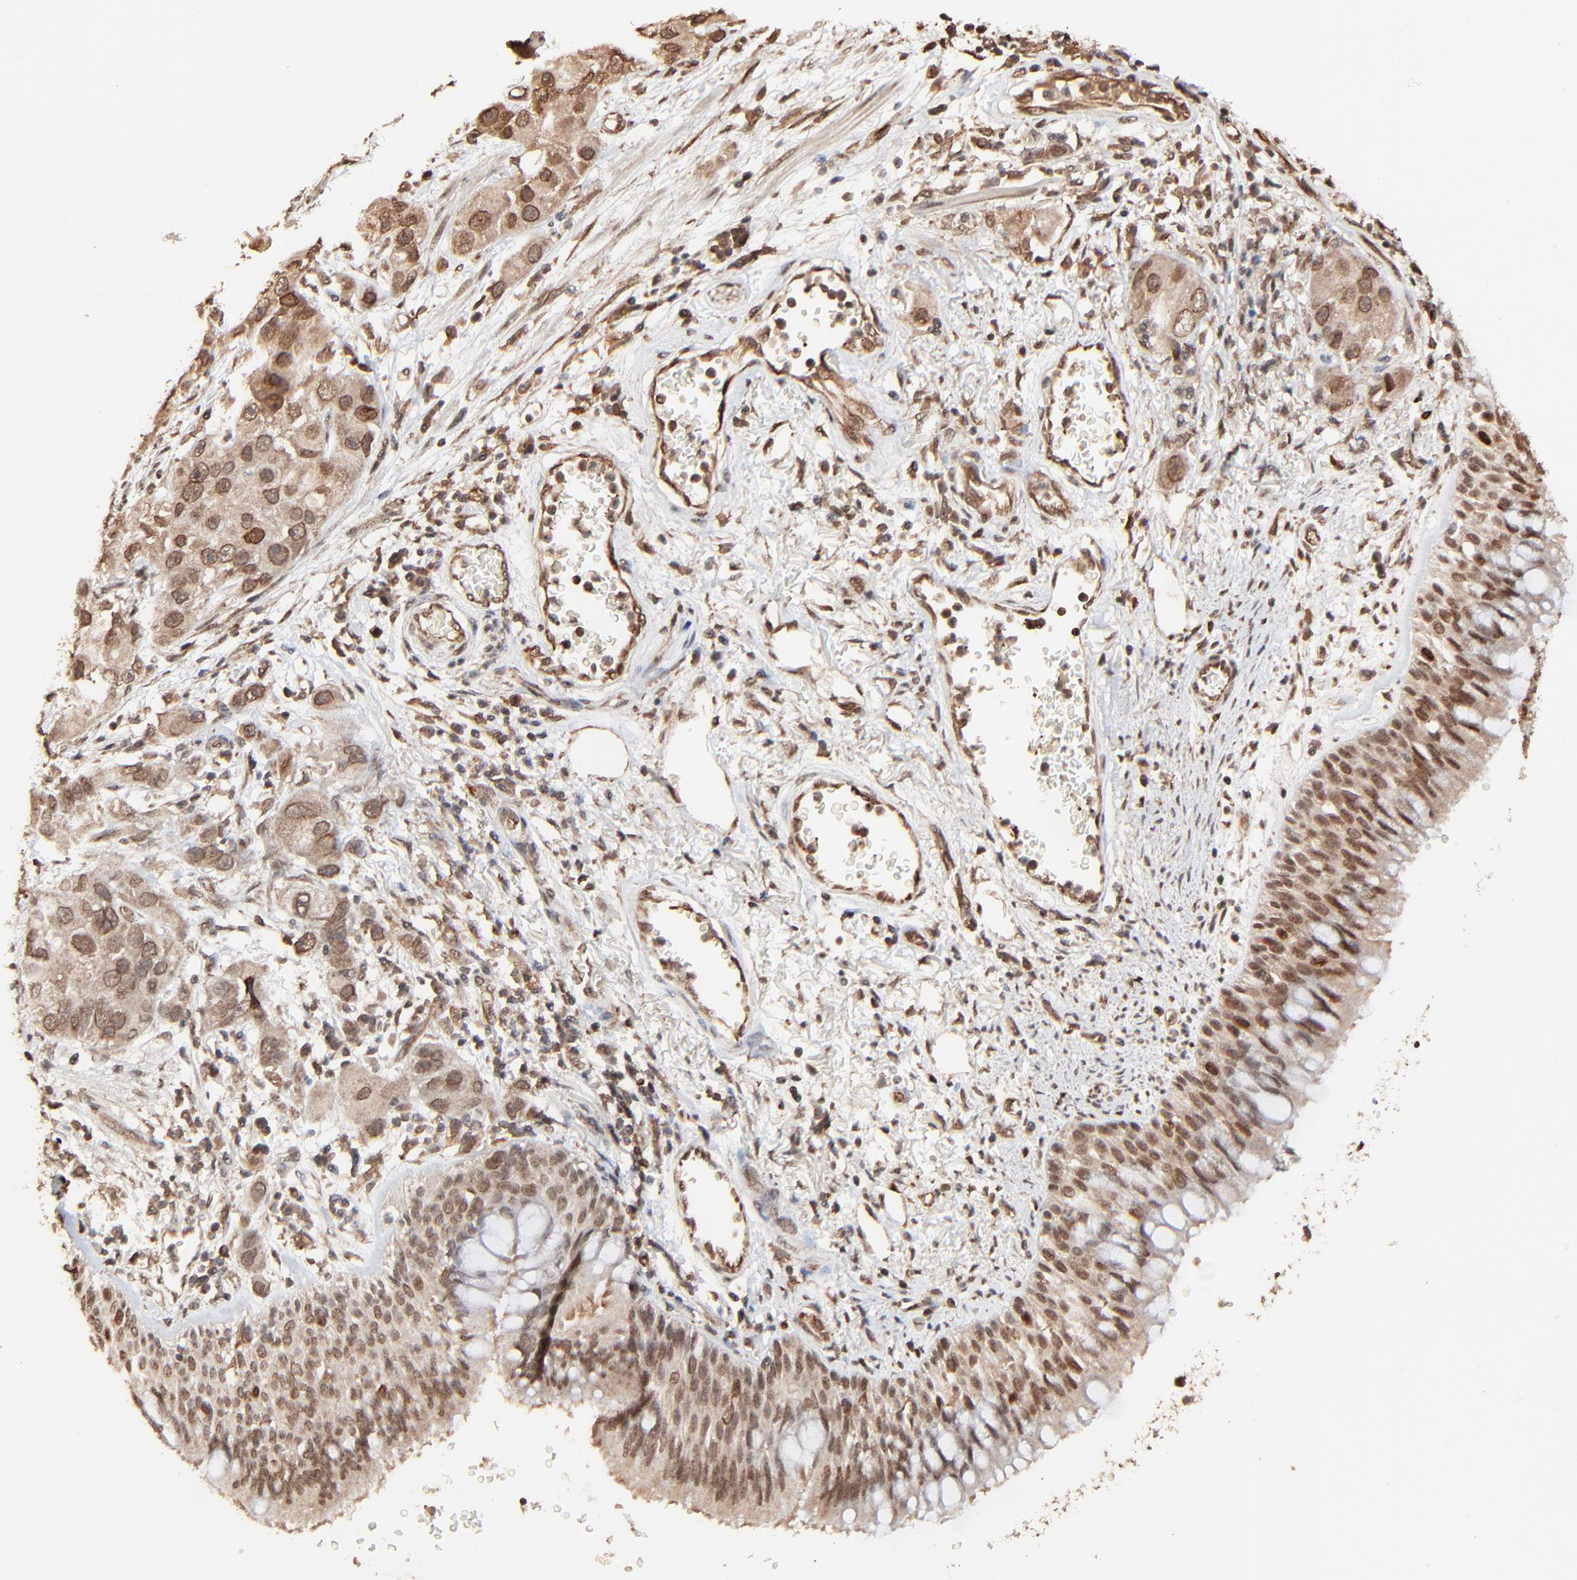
{"staining": {"intensity": "moderate", "quantity": ">75%", "location": "cytoplasmic/membranous,nuclear"}, "tissue": "bronchus", "cell_type": "Respiratory epithelial cells", "image_type": "normal", "snomed": [{"axis": "morphology", "description": "Normal tissue, NOS"}, {"axis": "morphology", "description": "Adenocarcinoma, NOS"}, {"axis": "morphology", "description": "Adenocarcinoma, metastatic, NOS"}, {"axis": "topography", "description": "Lymph node"}, {"axis": "topography", "description": "Bronchus"}, {"axis": "topography", "description": "Lung"}], "caption": "The photomicrograph demonstrates a brown stain indicating the presence of a protein in the cytoplasmic/membranous,nuclear of respiratory epithelial cells in bronchus. (DAB IHC with brightfield microscopy, high magnification).", "gene": "FAM227A", "patient": {"sex": "female", "age": 54}}